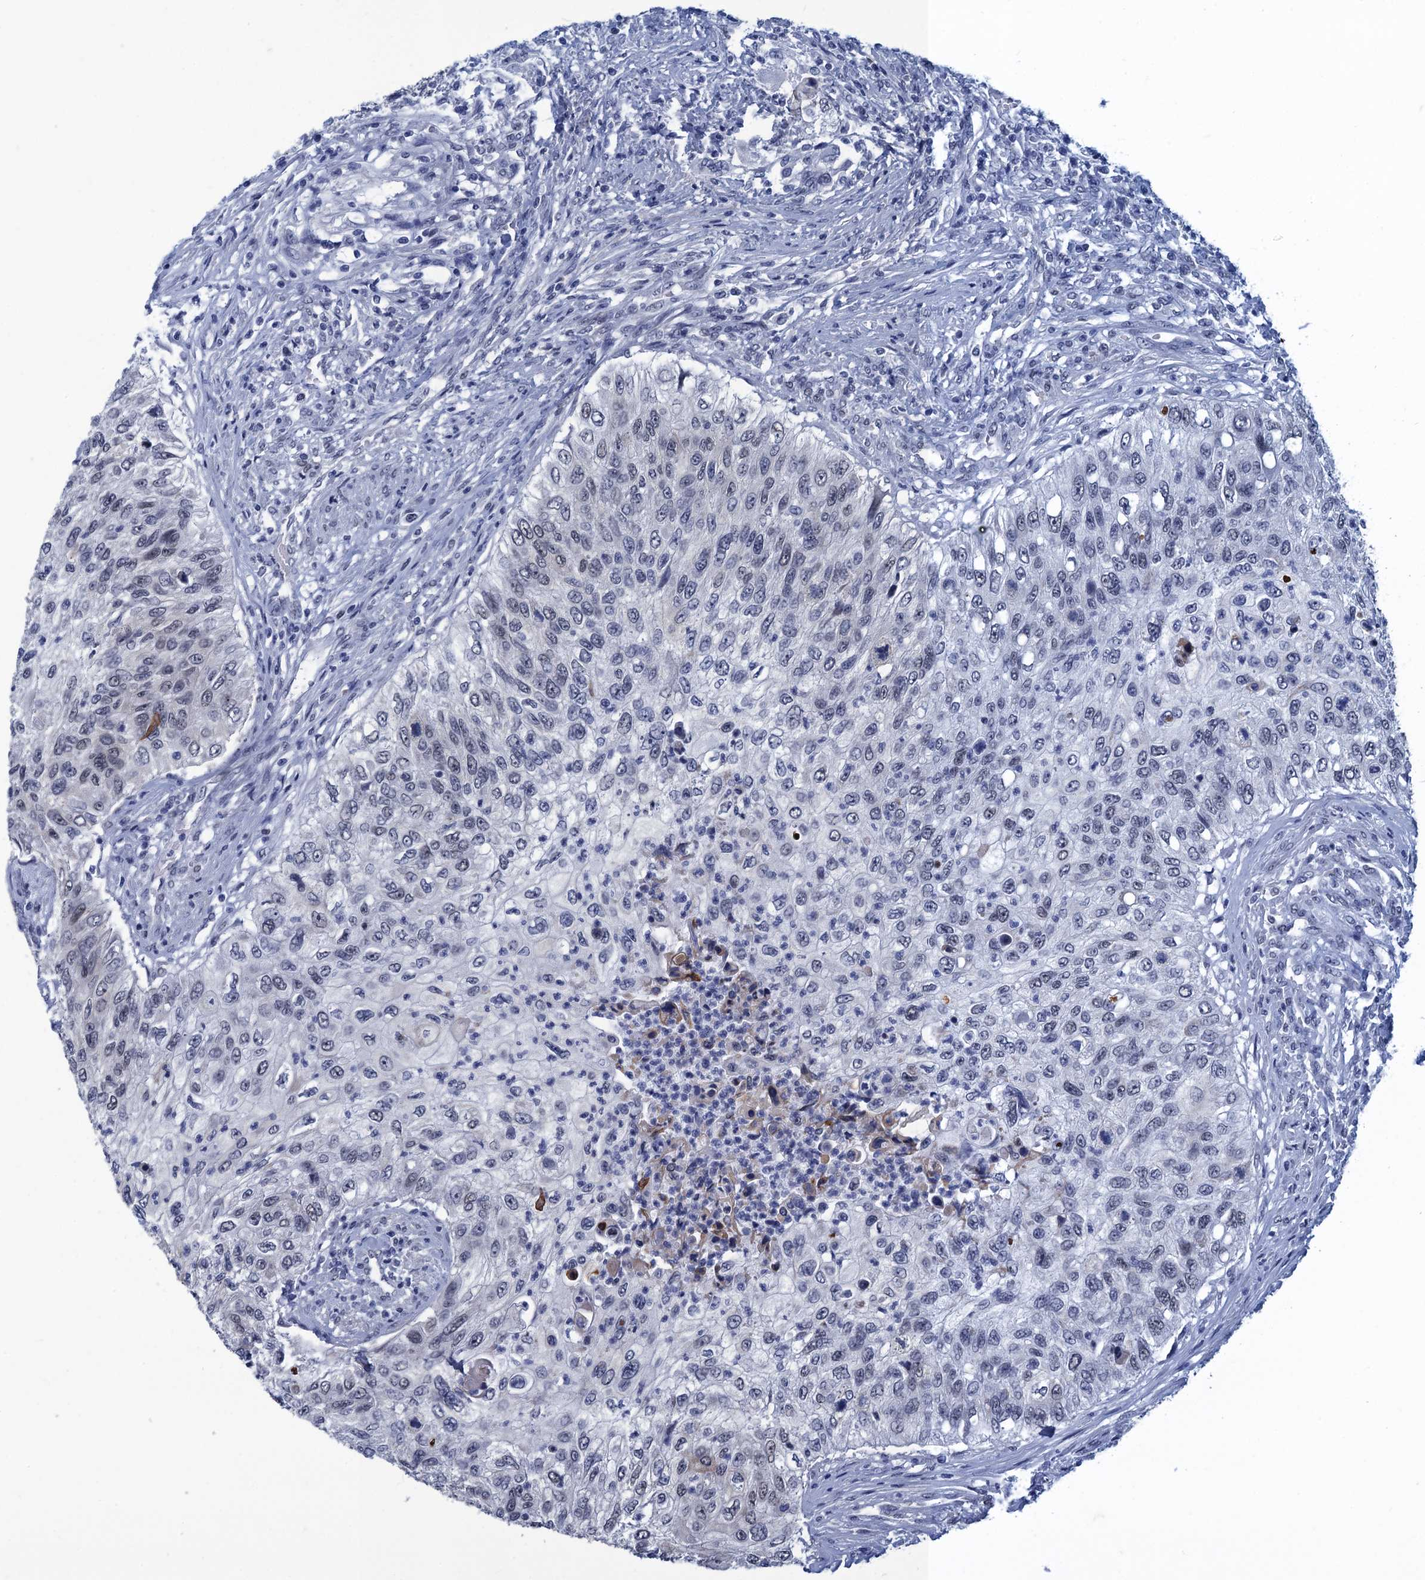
{"staining": {"intensity": "negative", "quantity": "none", "location": "none"}, "tissue": "urothelial cancer", "cell_type": "Tumor cells", "image_type": "cancer", "snomed": [{"axis": "morphology", "description": "Urothelial carcinoma, High grade"}, {"axis": "topography", "description": "Urinary bladder"}], "caption": "This is an IHC image of human high-grade urothelial carcinoma. There is no staining in tumor cells.", "gene": "GINS3", "patient": {"sex": "female", "age": 60}}